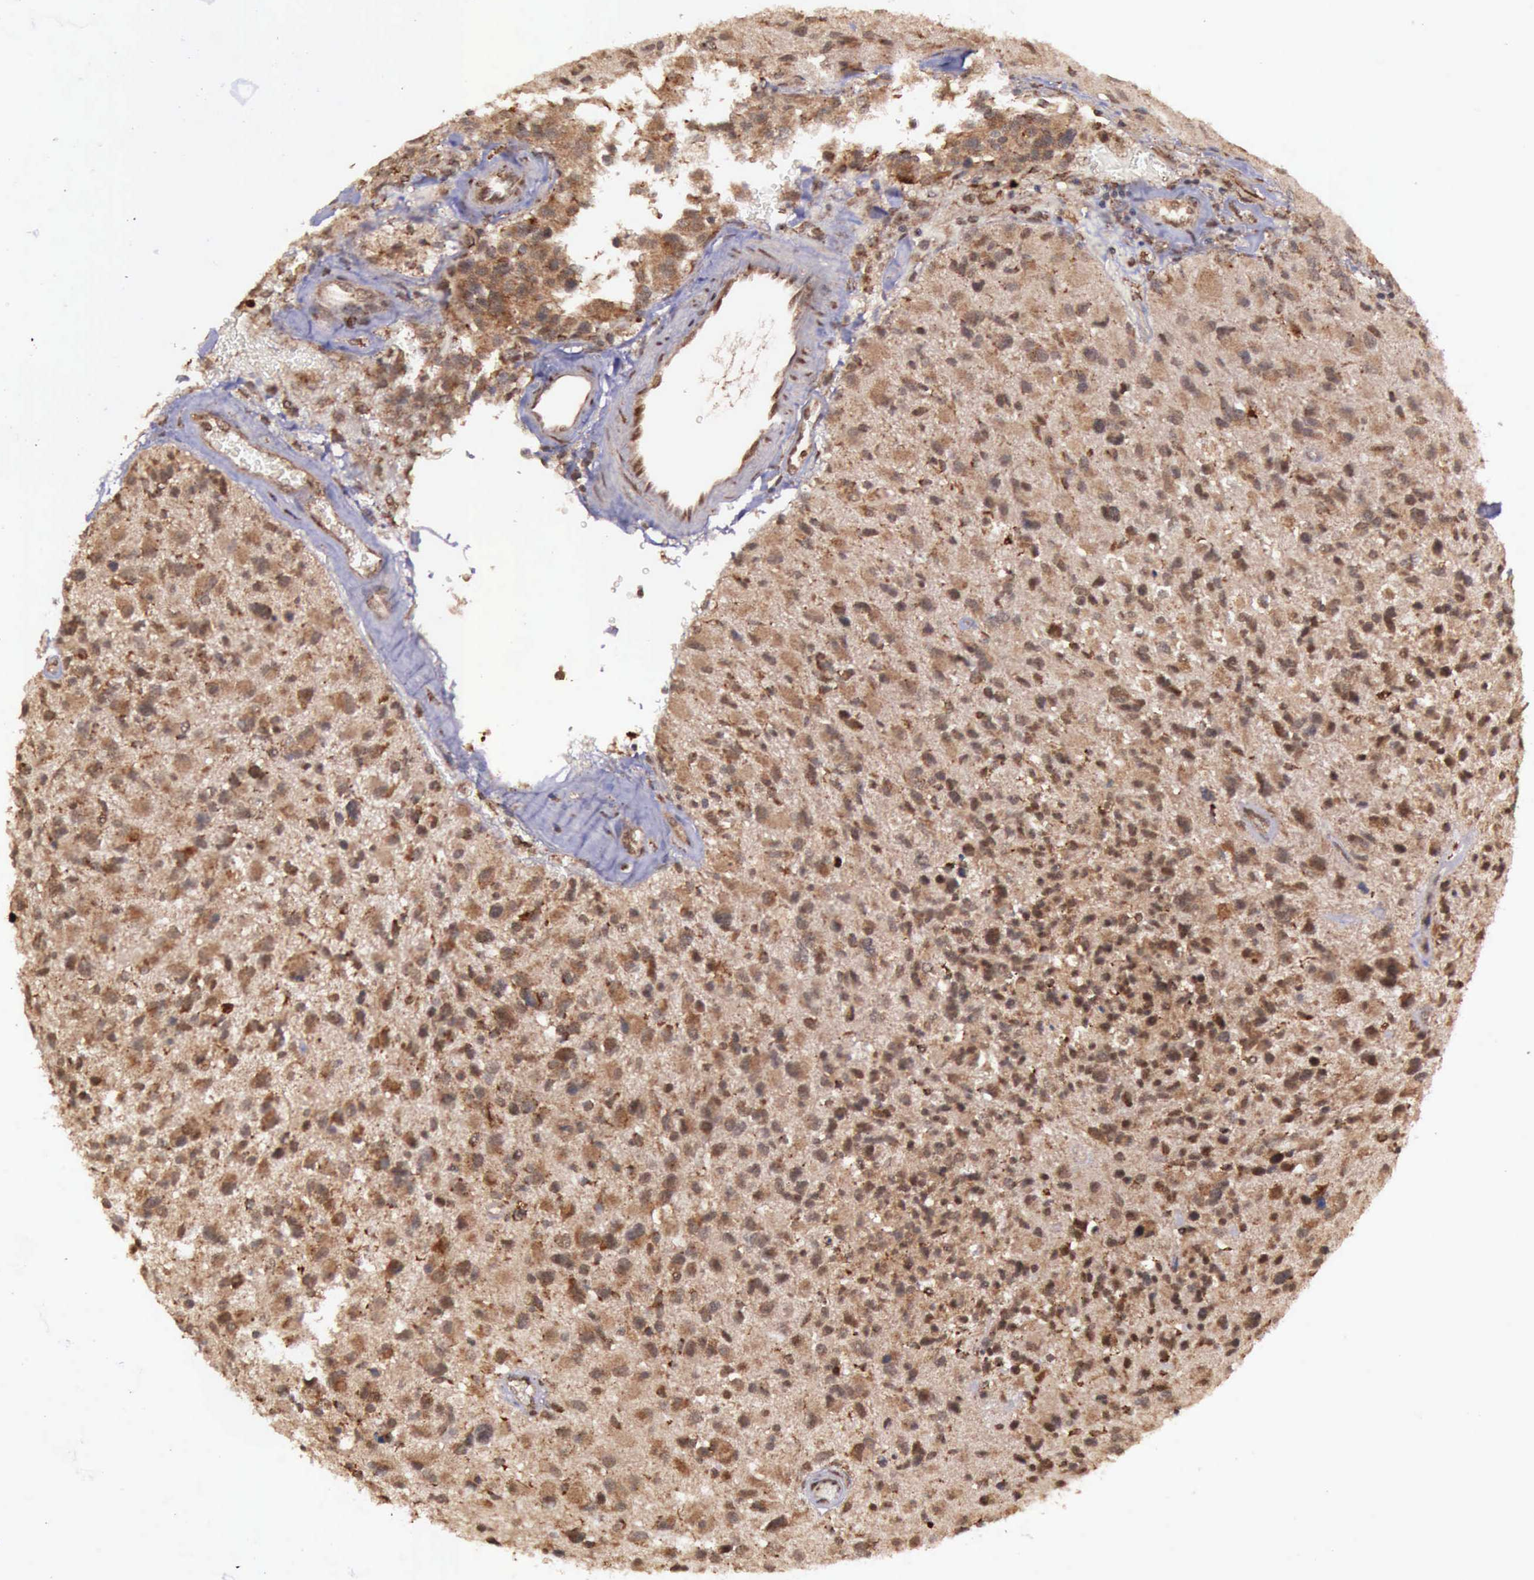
{"staining": {"intensity": "strong", "quantity": ">75%", "location": "cytoplasmic/membranous"}, "tissue": "glioma", "cell_type": "Tumor cells", "image_type": "cancer", "snomed": [{"axis": "morphology", "description": "Glioma, malignant, High grade"}, {"axis": "topography", "description": "Brain"}], "caption": "Protein analysis of malignant high-grade glioma tissue reveals strong cytoplasmic/membranous staining in approximately >75% of tumor cells.", "gene": "ARMCX3", "patient": {"sex": "male", "age": 69}}